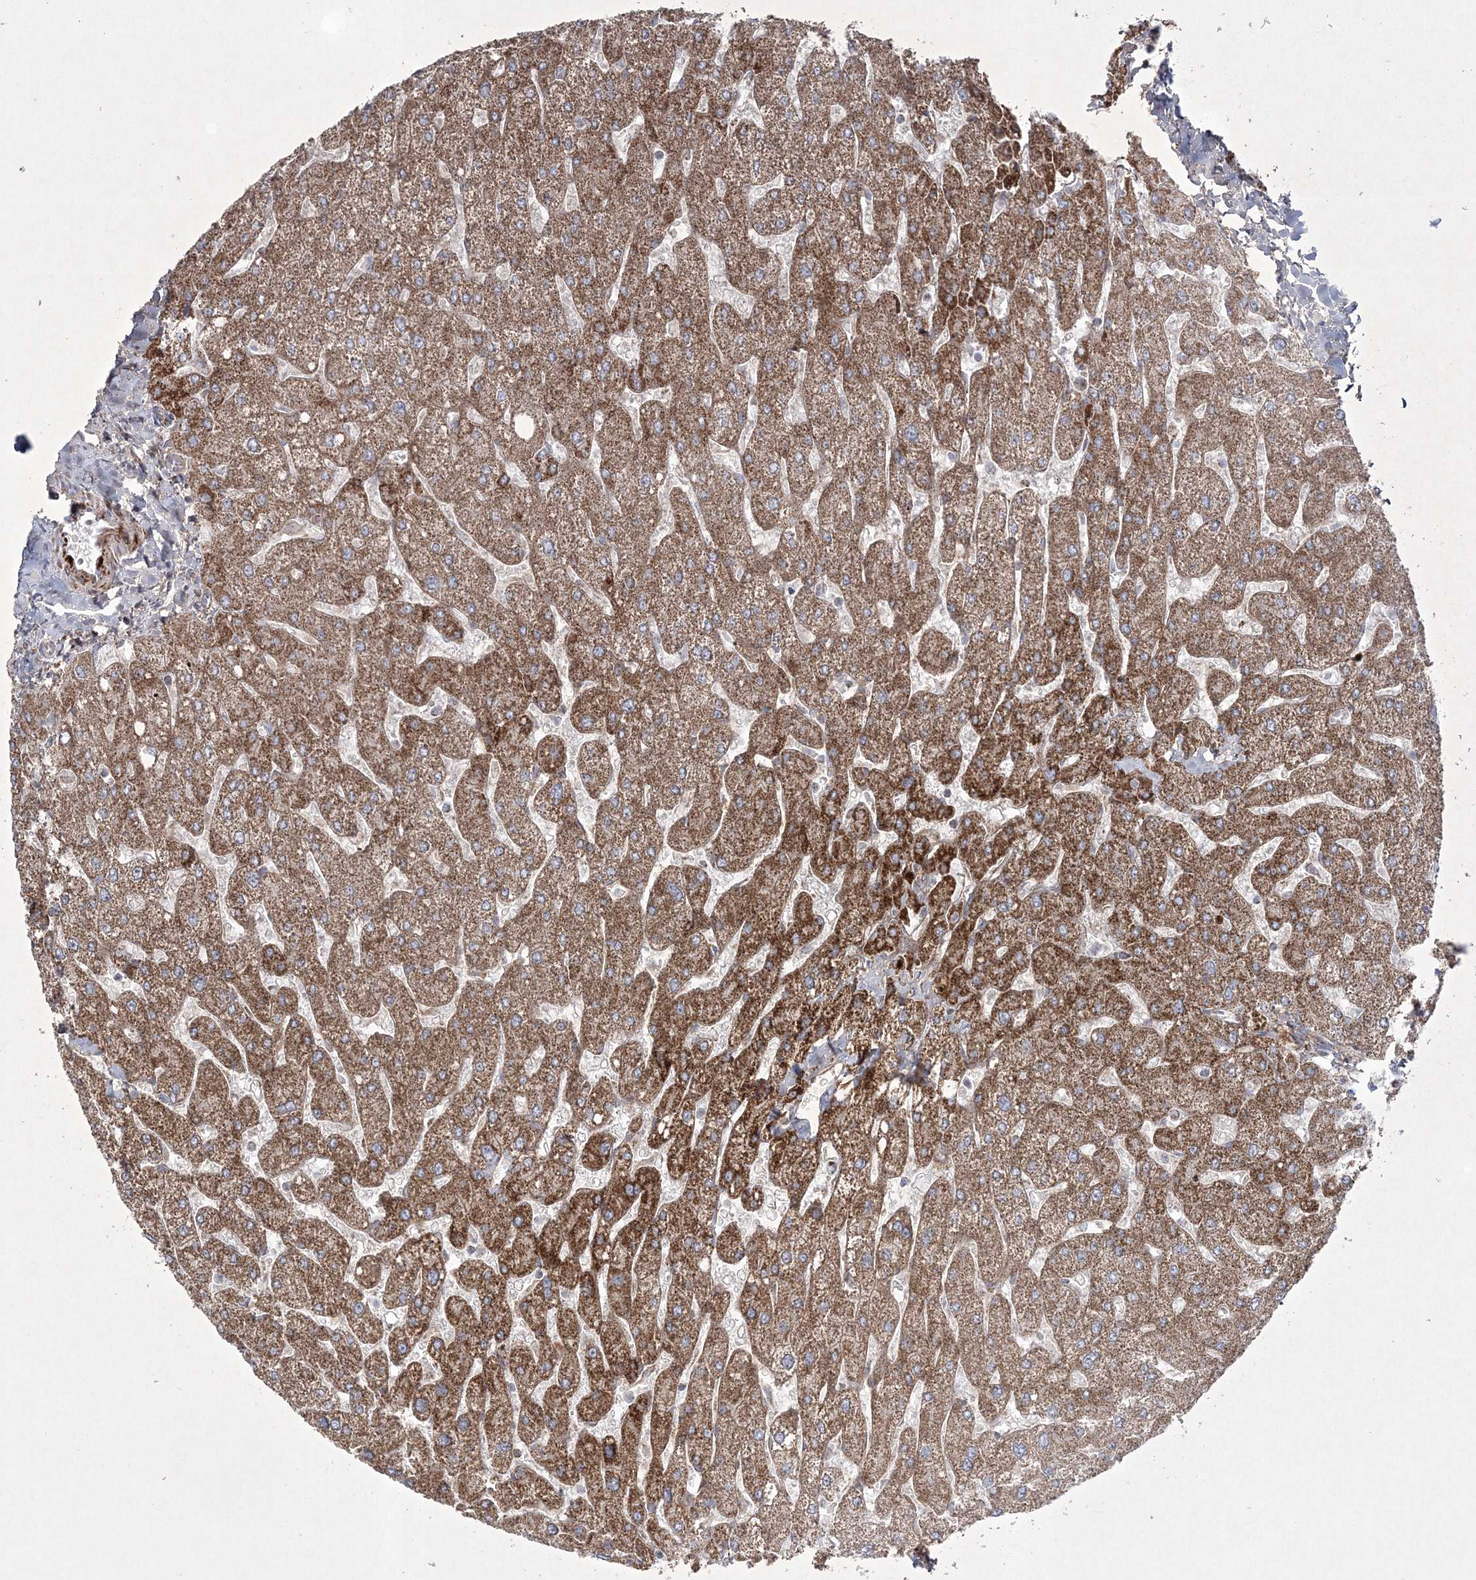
{"staining": {"intensity": "moderate", "quantity": "25%-75%", "location": "cytoplasmic/membranous"}, "tissue": "liver", "cell_type": "Cholangiocytes", "image_type": "normal", "snomed": [{"axis": "morphology", "description": "Normal tissue, NOS"}, {"axis": "topography", "description": "Liver"}], "caption": "Protein staining of unremarkable liver reveals moderate cytoplasmic/membranous staining in approximately 25%-75% of cholangiocytes.", "gene": "RICTOR", "patient": {"sex": "male", "age": 55}}